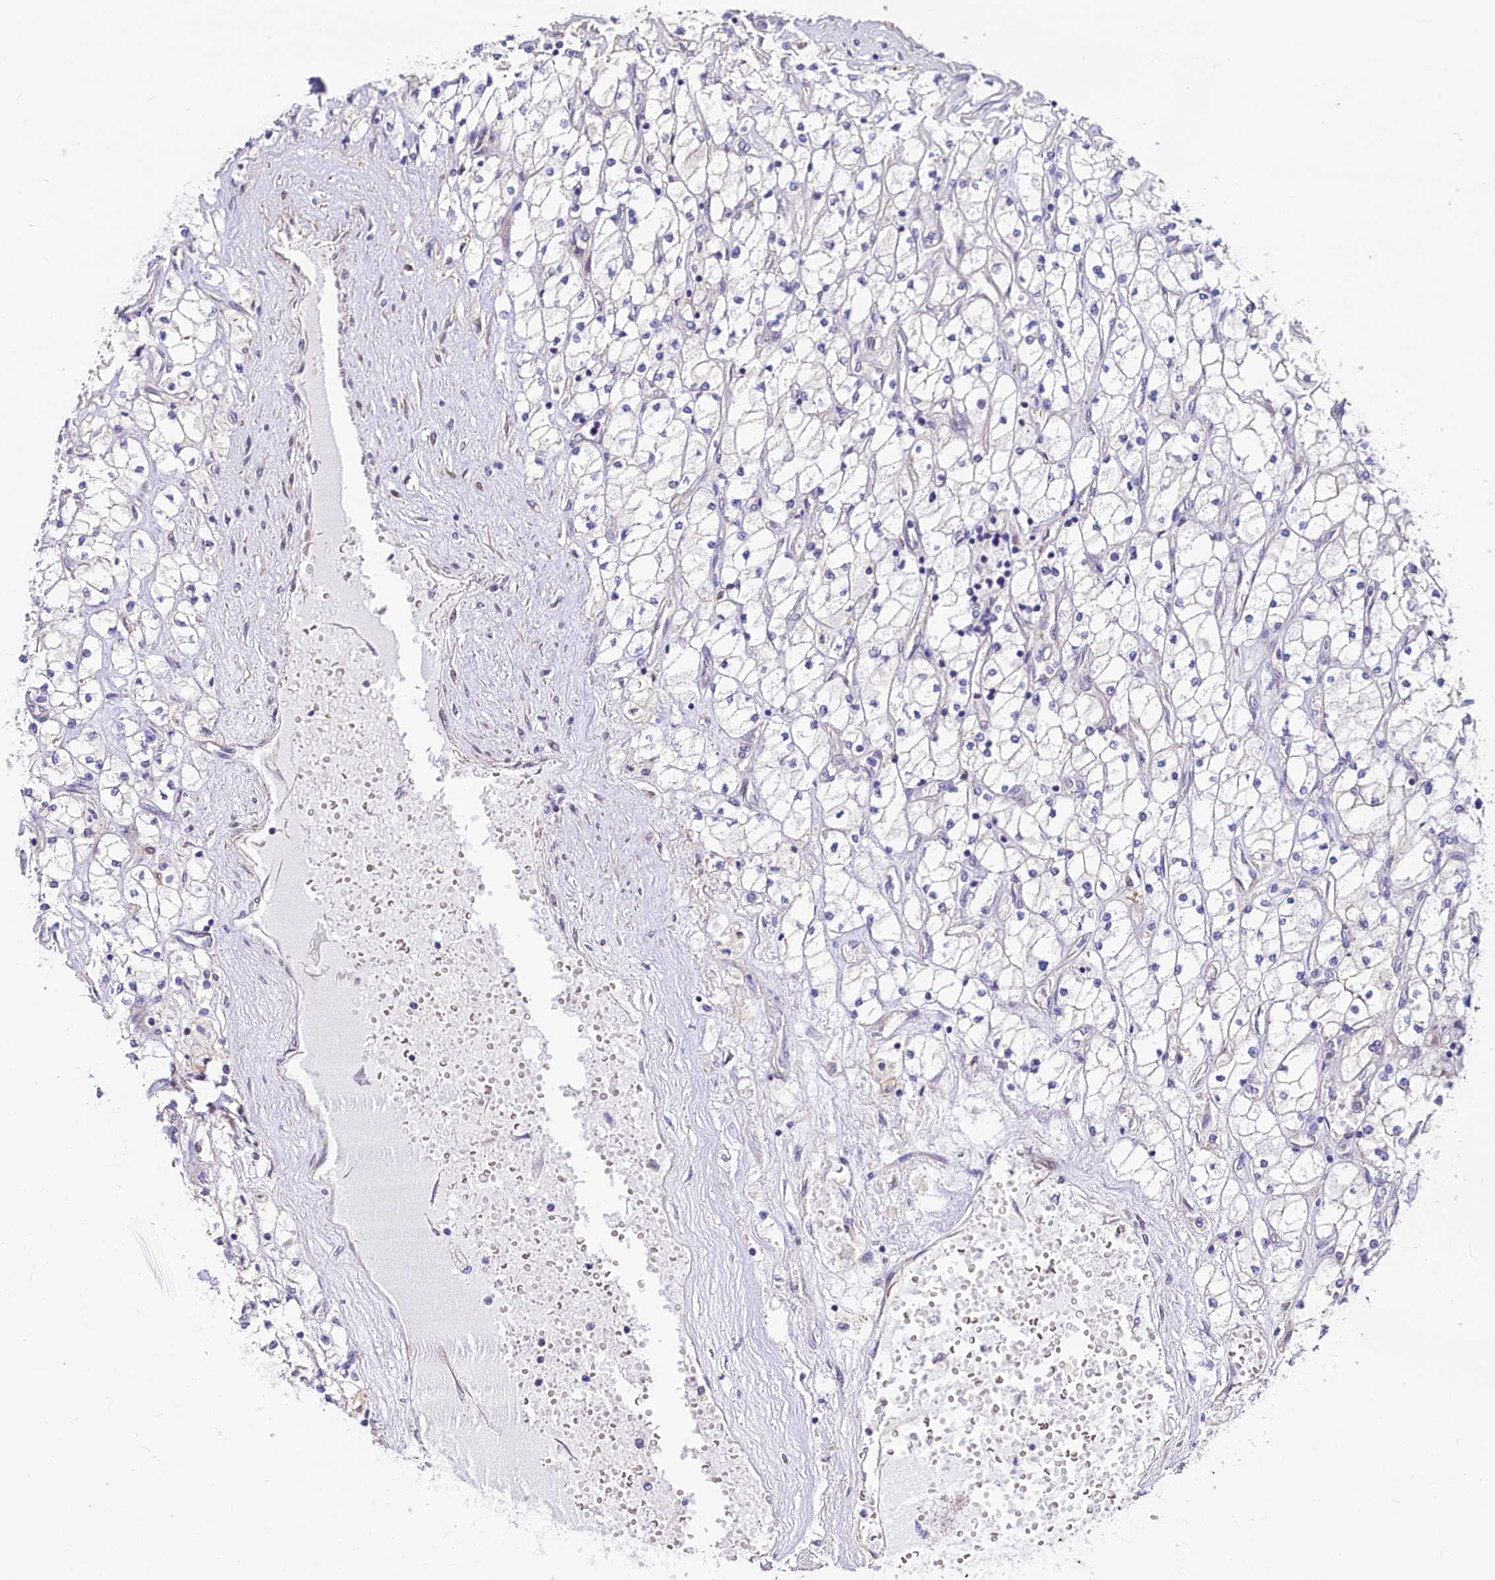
{"staining": {"intensity": "negative", "quantity": "none", "location": "none"}, "tissue": "renal cancer", "cell_type": "Tumor cells", "image_type": "cancer", "snomed": [{"axis": "morphology", "description": "Adenocarcinoma, NOS"}, {"axis": "topography", "description": "Kidney"}], "caption": "Immunohistochemistry (IHC) photomicrograph of neoplastic tissue: adenocarcinoma (renal) stained with DAB displays no significant protein expression in tumor cells.", "gene": "WNT8A", "patient": {"sex": "male", "age": 80}}